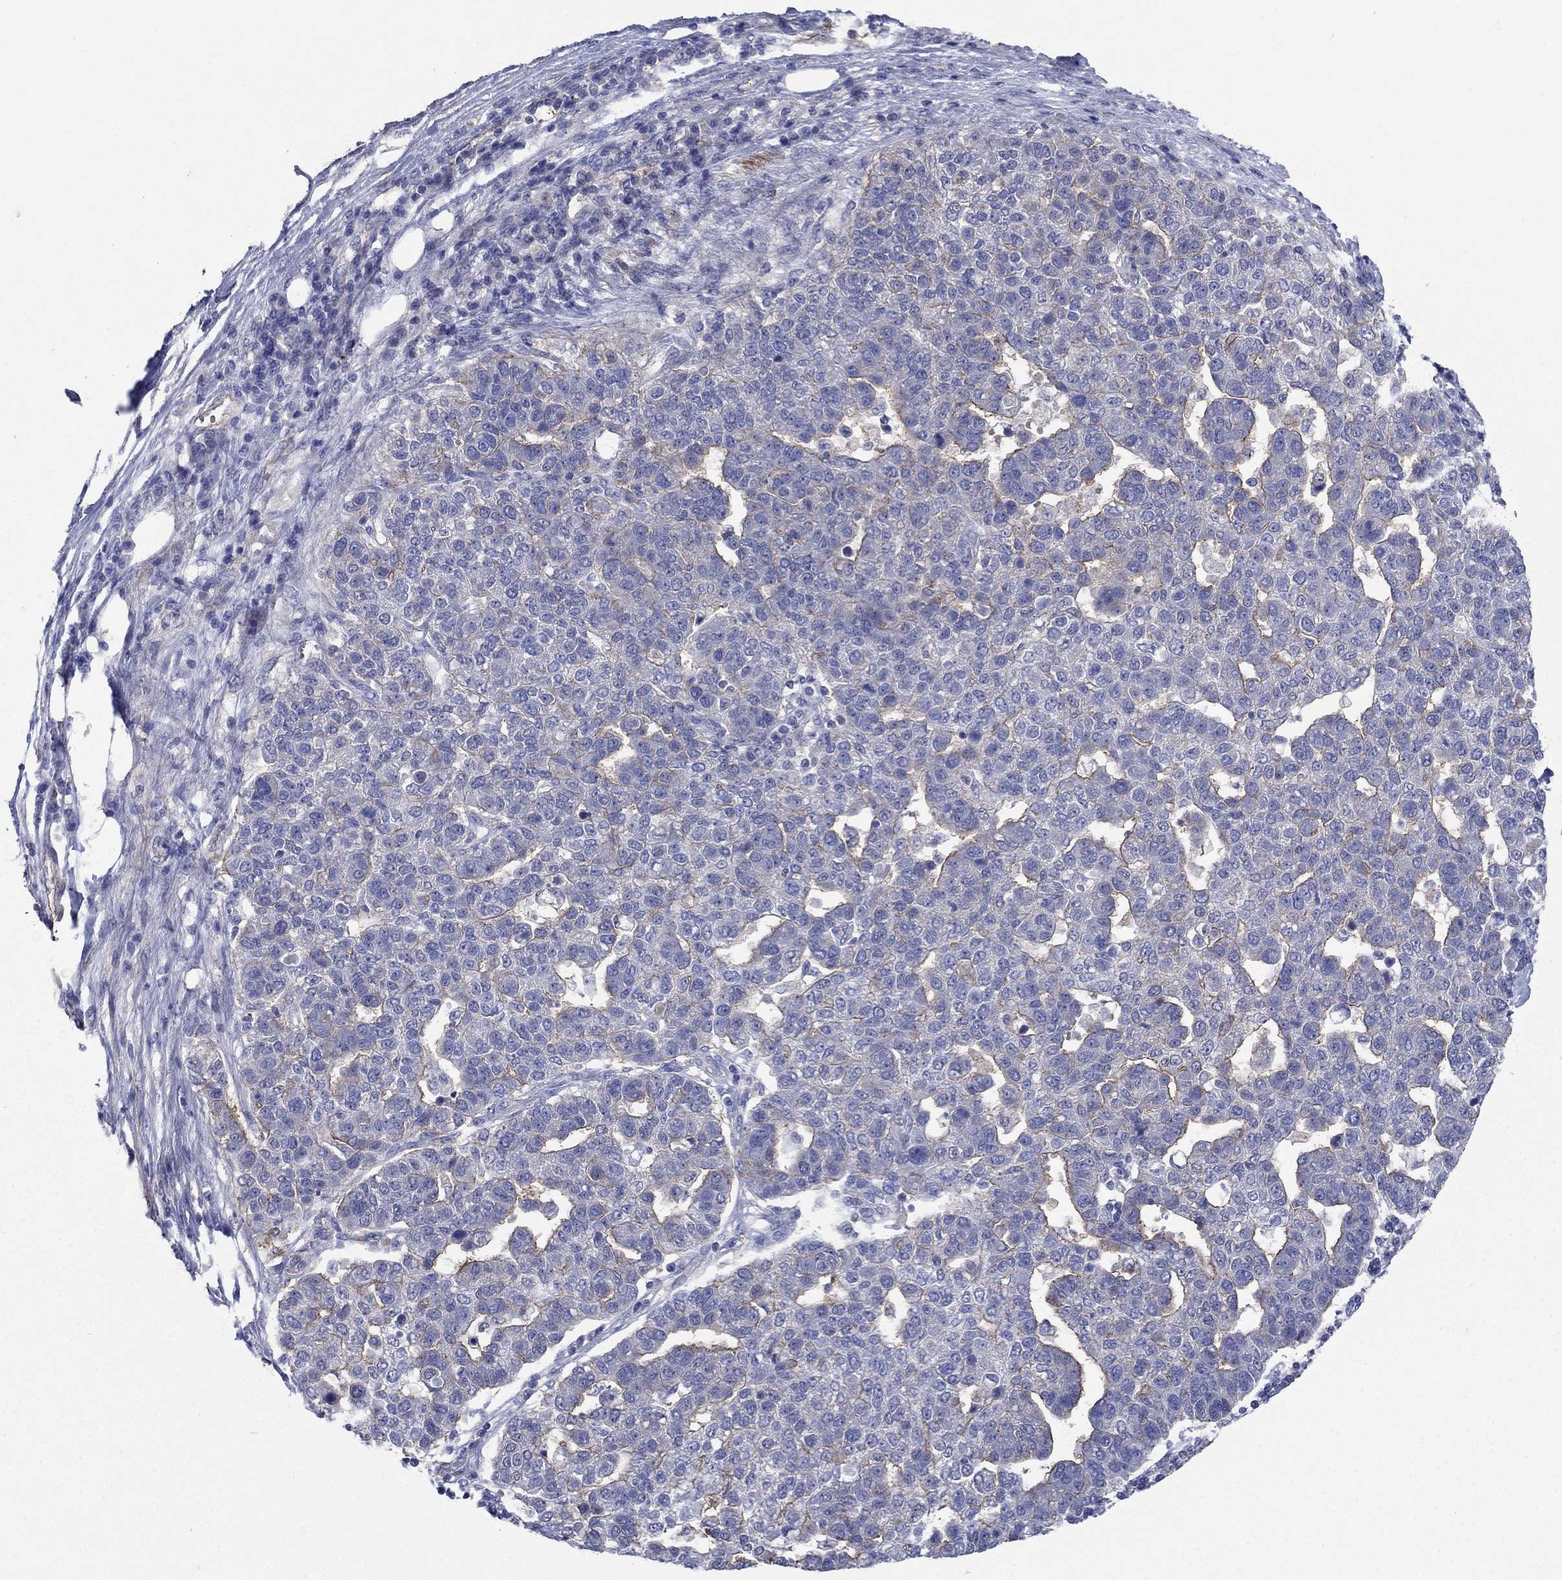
{"staining": {"intensity": "moderate", "quantity": "<25%", "location": "cytoplasmic/membranous"}, "tissue": "pancreatic cancer", "cell_type": "Tumor cells", "image_type": "cancer", "snomed": [{"axis": "morphology", "description": "Adenocarcinoma, NOS"}, {"axis": "topography", "description": "Pancreas"}], "caption": "Immunohistochemical staining of human pancreatic adenocarcinoma demonstrates low levels of moderate cytoplasmic/membranous expression in approximately <25% of tumor cells.", "gene": "FLNC", "patient": {"sex": "female", "age": 61}}